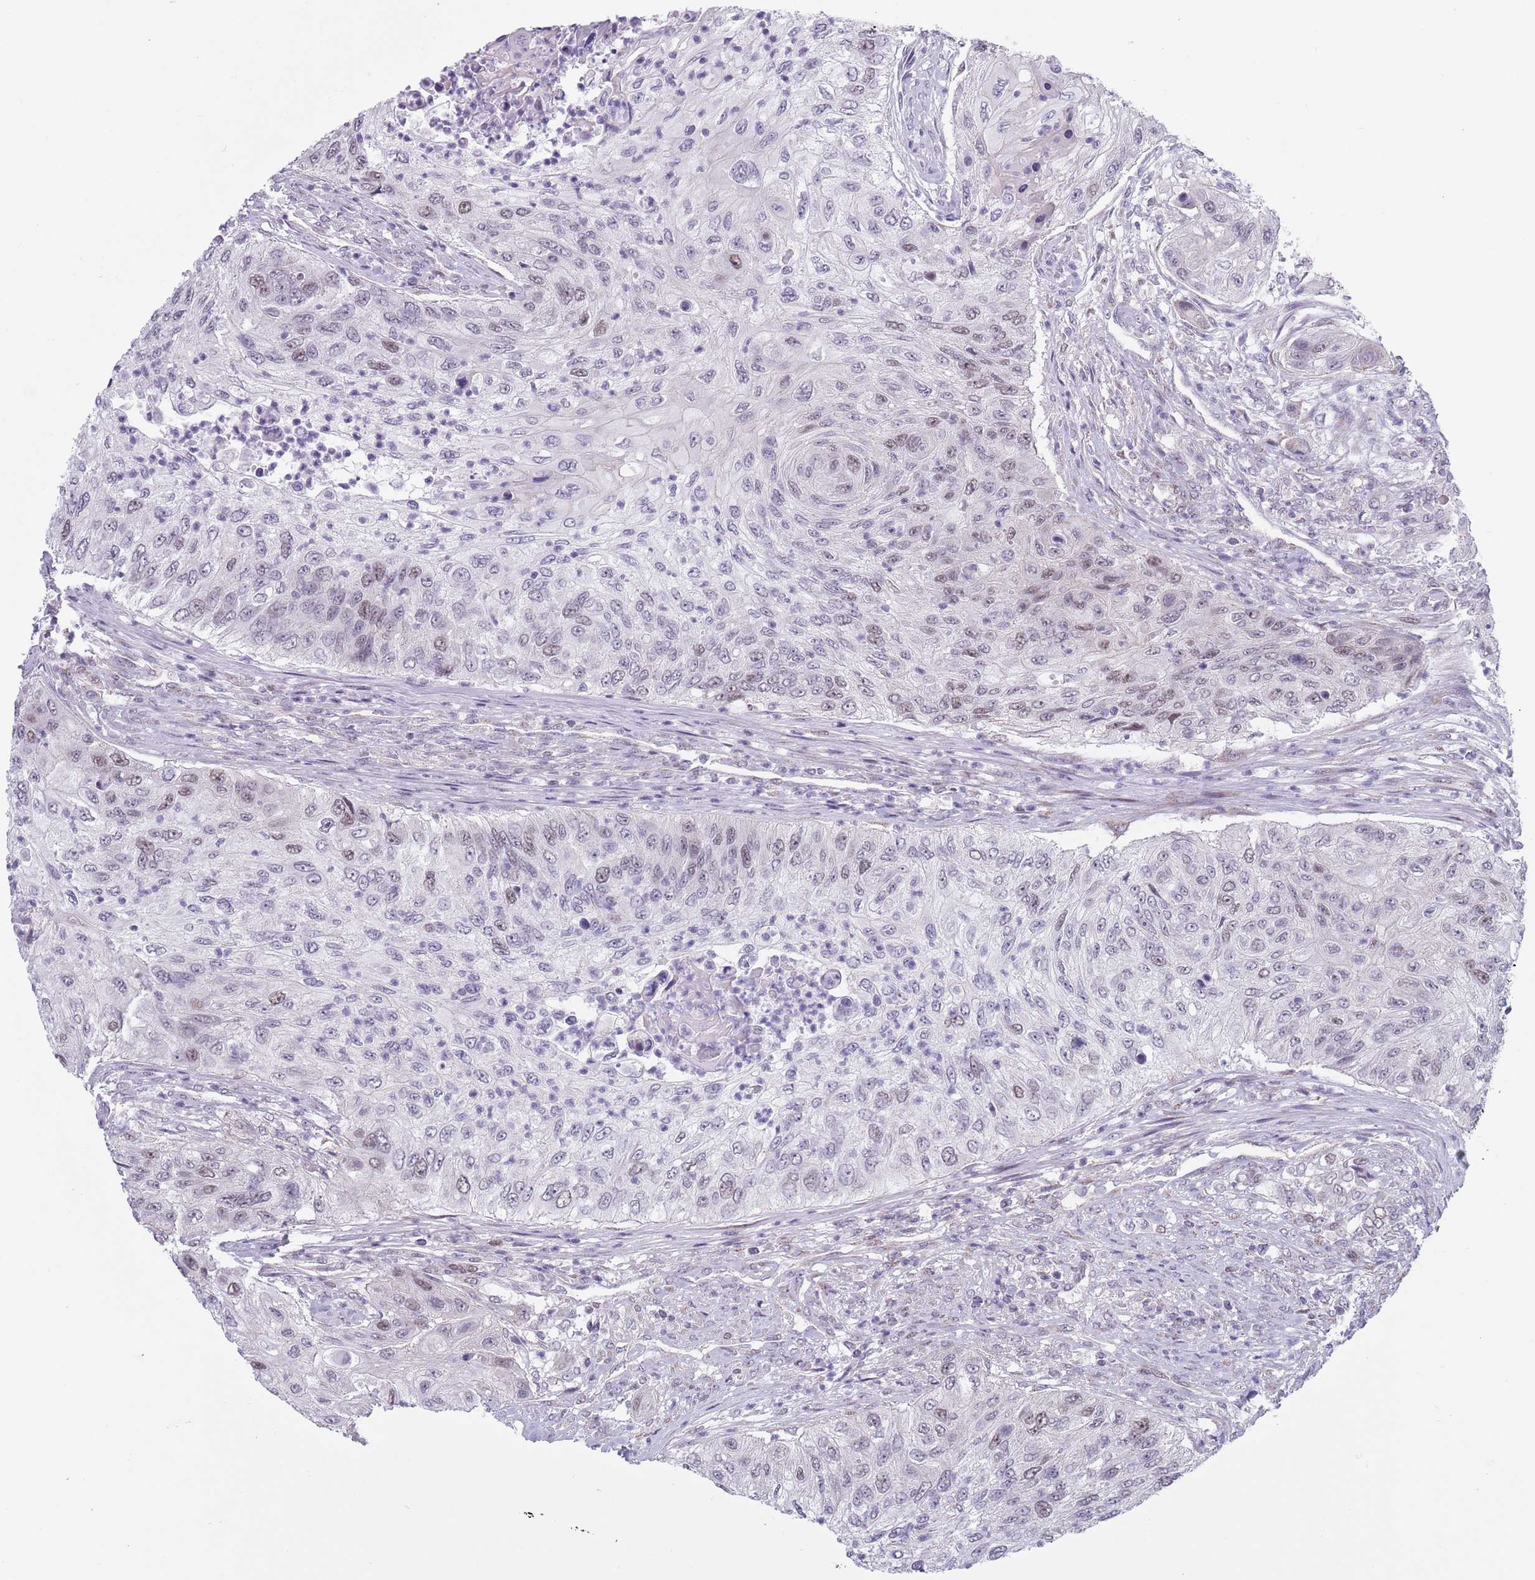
{"staining": {"intensity": "weak", "quantity": "<25%", "location": "nuclear"}, "tissue": "urothelial cancer", "cell_type": "Tumor cells", "image_type": "cancer", "snomed": [{"axis": "morphology", "description": "Urothelial carcinoma, High grade"}, {"axis": "topography", "description": "Urinary bladder"}], "caption": "Human urothelial cancer stained for a protein using IHC shows no expression in tumor cells.", "gene": "ZKSCAN2", "patient": {"sex": "female", "age": 60}}